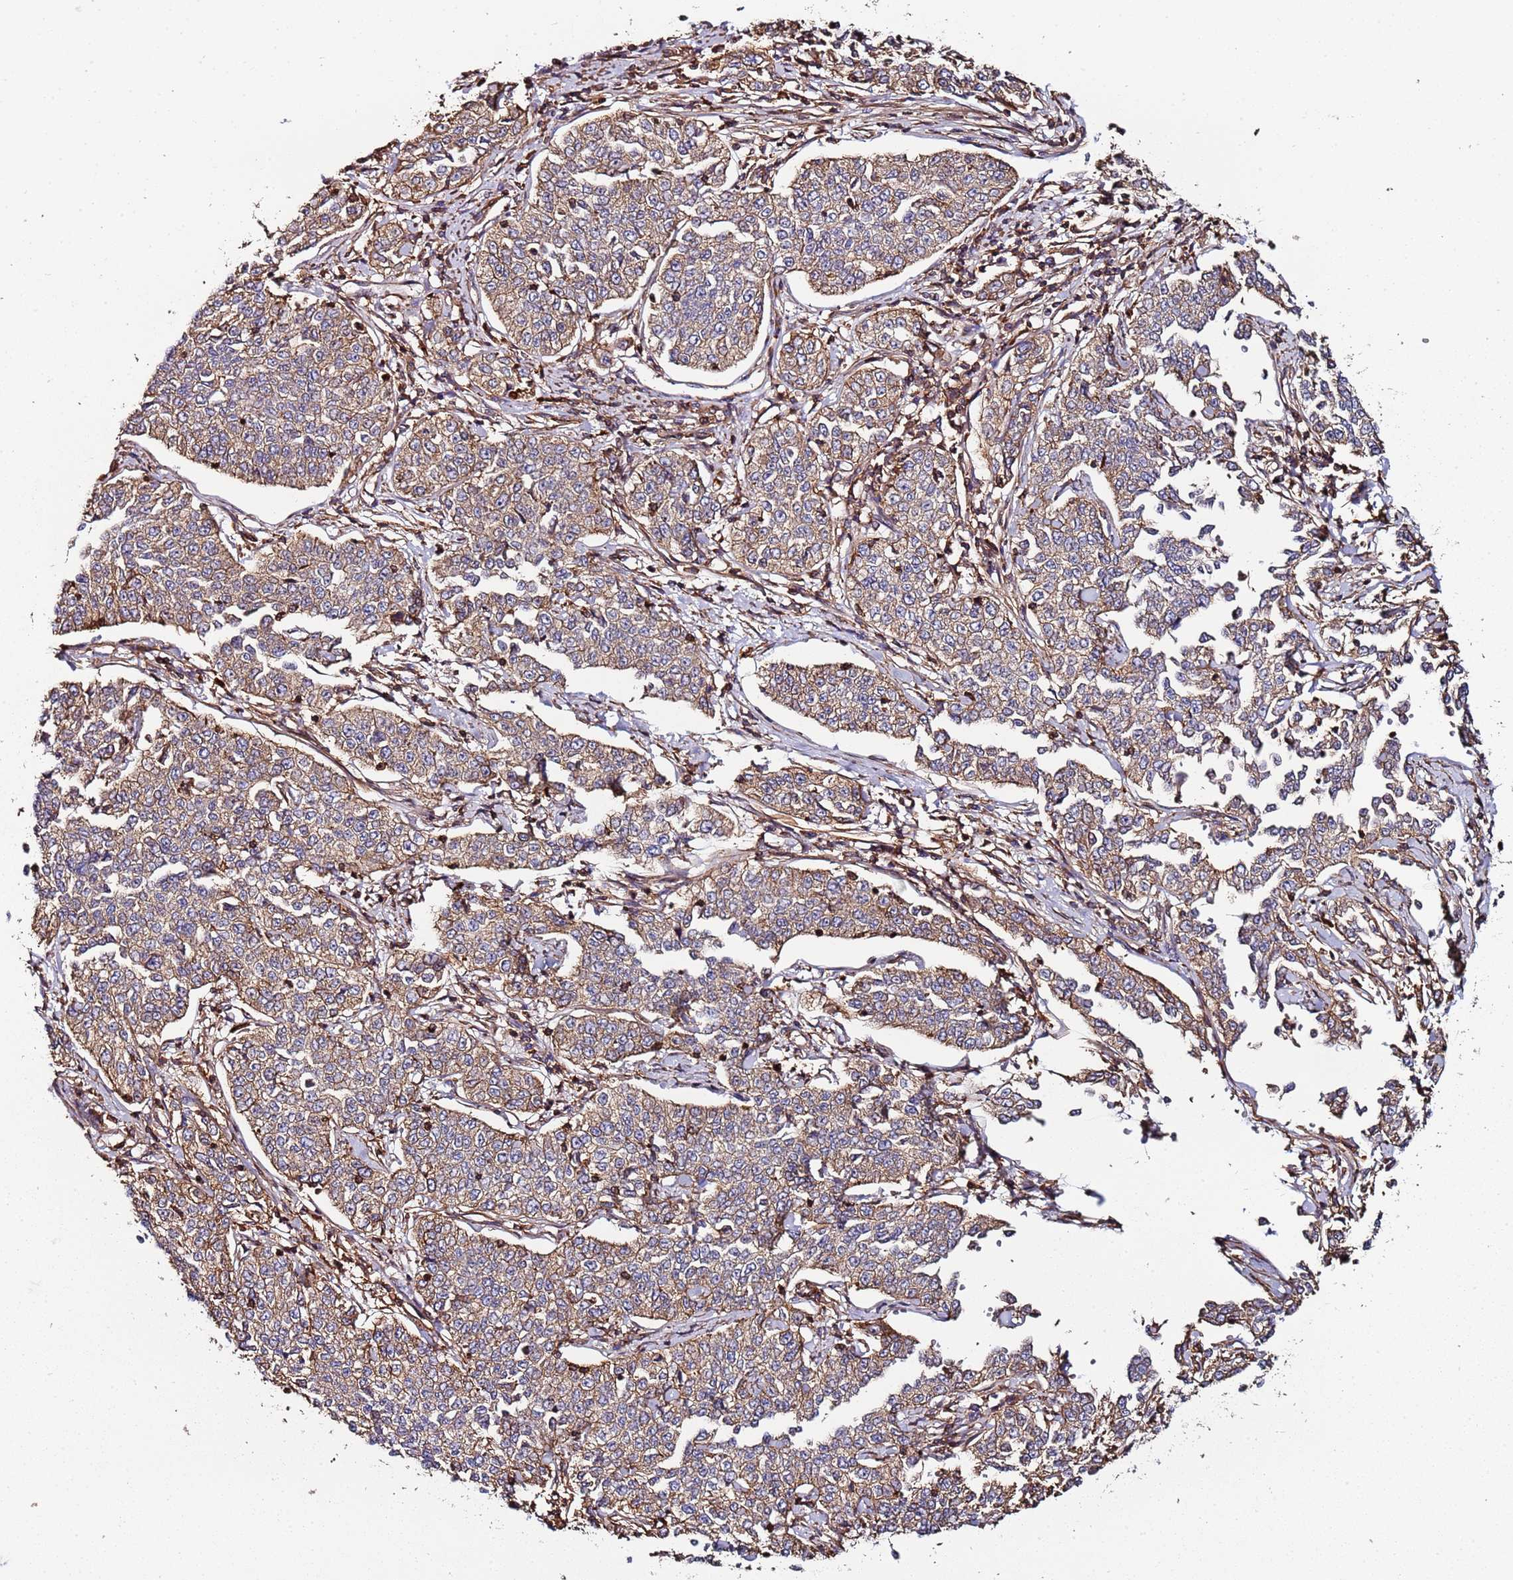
{"staining": {"intensity": "weak", "quantity": ">75%", "location": "cytoplasmic/membranous"}, "tissue": "cervical cancer", "cell_type": "Tumor cells", "image_type": "cancer", "snomed": [{"axis": "morphology", "description": "Squamous cell carcinoma, NOS"}, {"axis": "topography", "description": "Cervix"}], "caption": "The immunohistochemical stain labels weak cytoplasmic/membranous expression in tumor cells of cervical squamous cell carcinoma tissue.", "gene": "CYP2U1", "patient": {"sex": "female", "age": 35}}